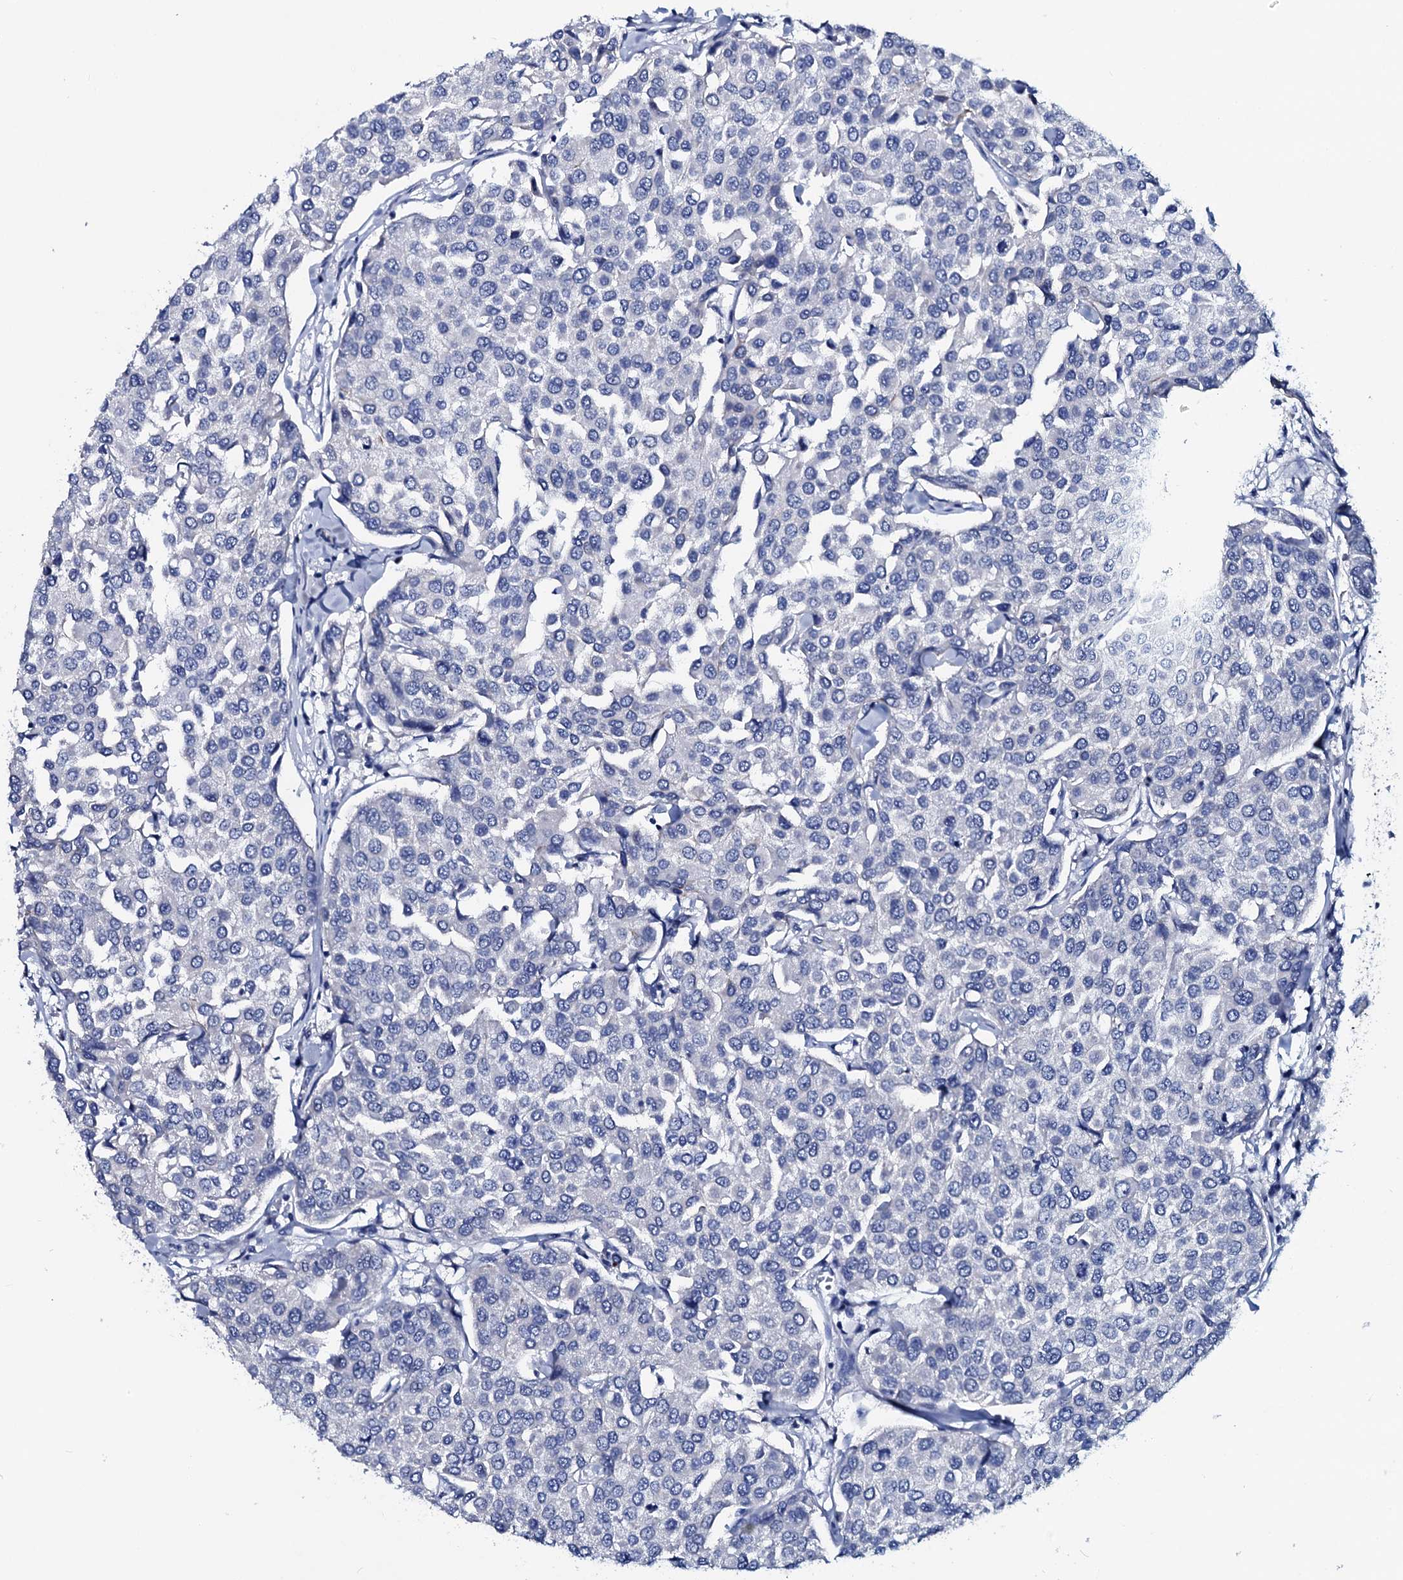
{"staining": {"intensity": "negative", "quantity": "none", "location": "none"}, "tissue": "breast cancer", "cell_type": "Tumor cells", "image_type": "cancer", "snomed": [{"axis": "morphology", "description": "Duct carcinoma"}, {"axis": "topography", "description": "Breast"}], "caption": "IHC photomicrograph of neoplastic tissue: human breast cancer (invasive ductal carcinoma) stained with DAB (3,3'-diaminobenzidine) displays no significant protein expression in tumor cells. The staining is performed using DAB brown chromogen with nuclei counter-stained in using hematoxylin.", "gene": "GYS2", "patient": {"sex": "female", "age": 55}}